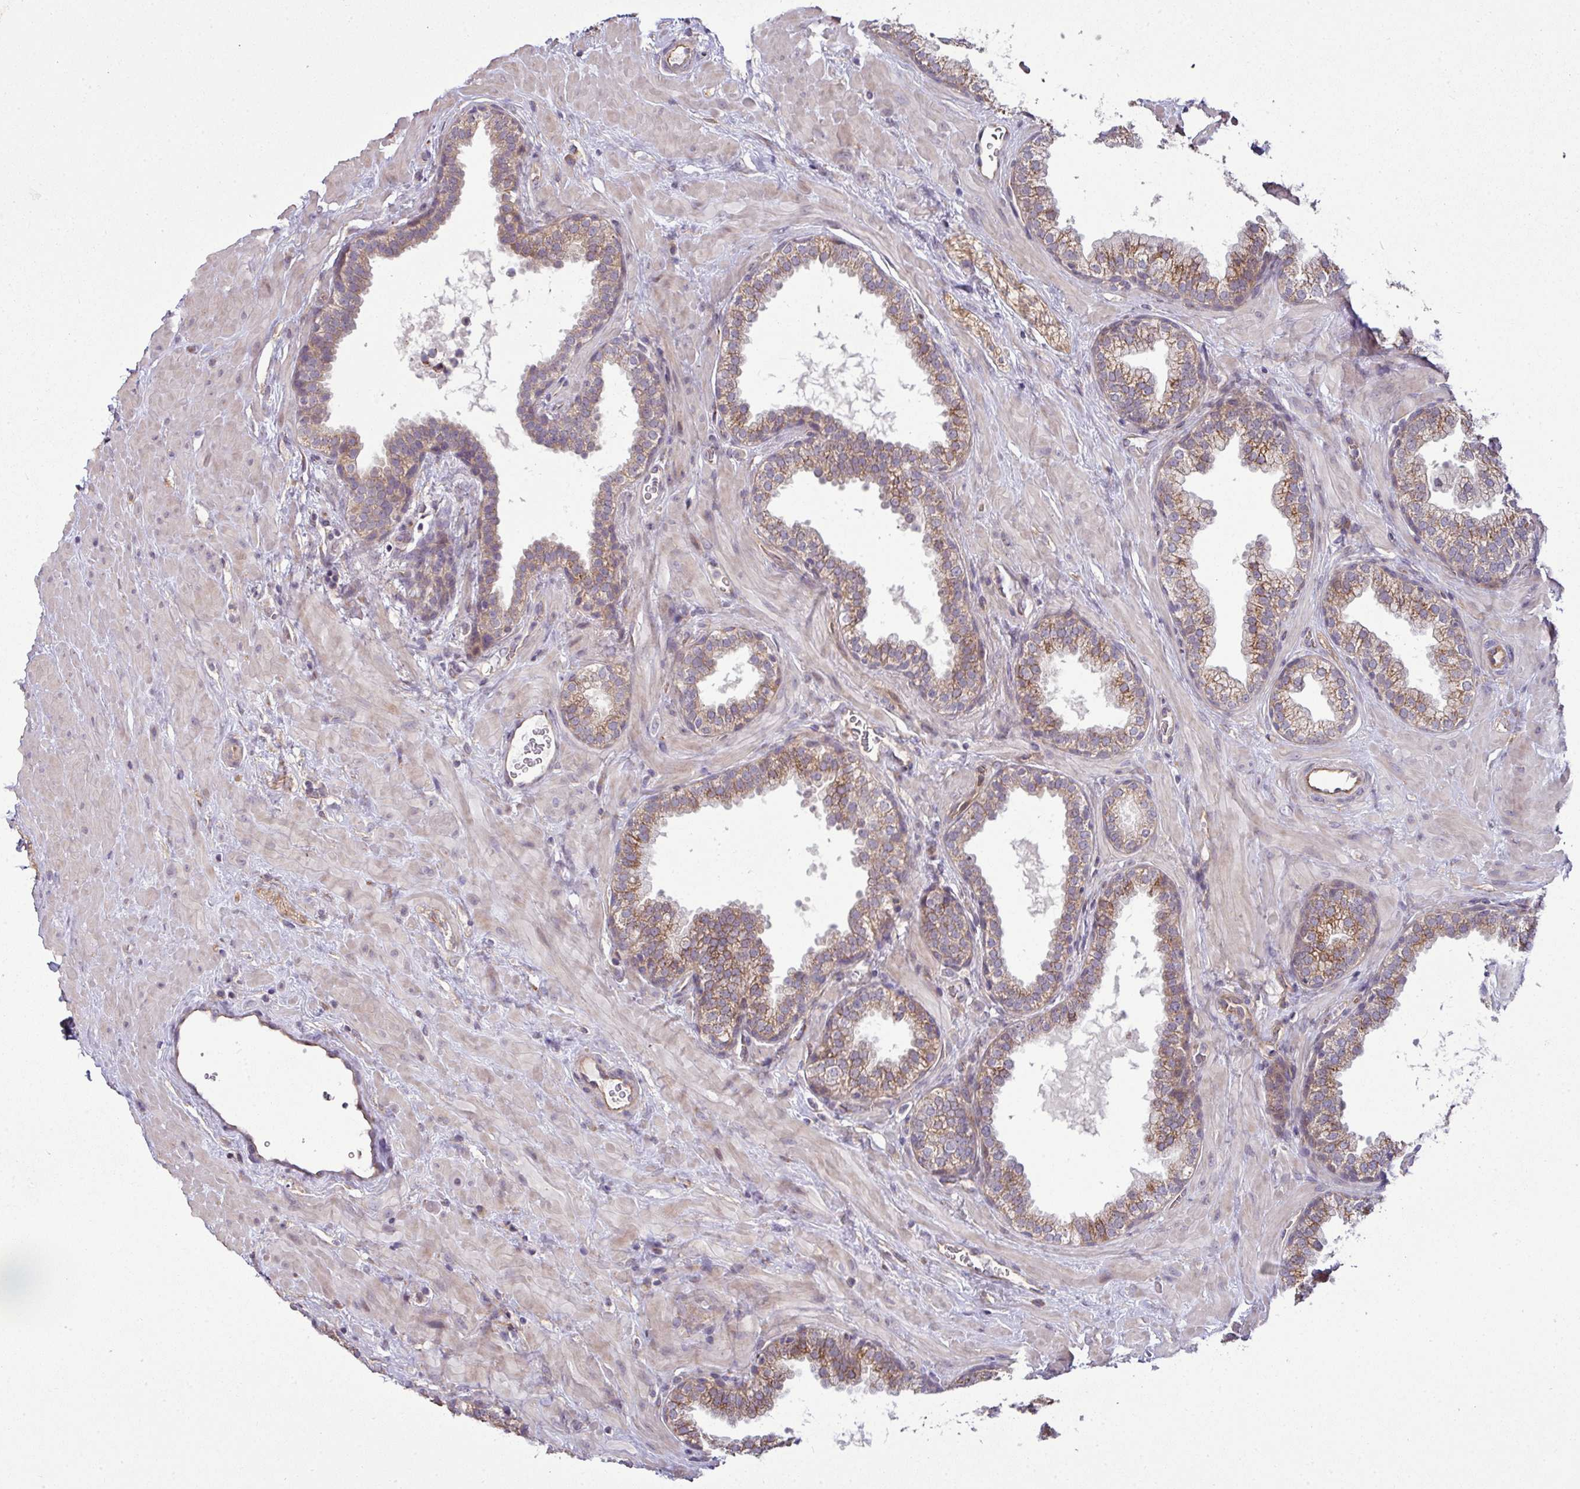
{"staining": {"intensity": "strong", "quantity": ">75%", "location": "cytoplasmic/membranous"}, "tissue": "prostate", "cell_type": "Glandular cells", "image_type": "normal", "snomed": [{"axis": "morphology", "description": "Normal tissue, NOS"}, {"axis": "topography", "description": "Prostate"}], "caption": "Strong cytoplasmic/membranous staining is identified in approximately >75% of glandular cells in unremarkable prostate.", "gene": "TIMMDC1", "patient": {"sex": "male", "age": 51}}